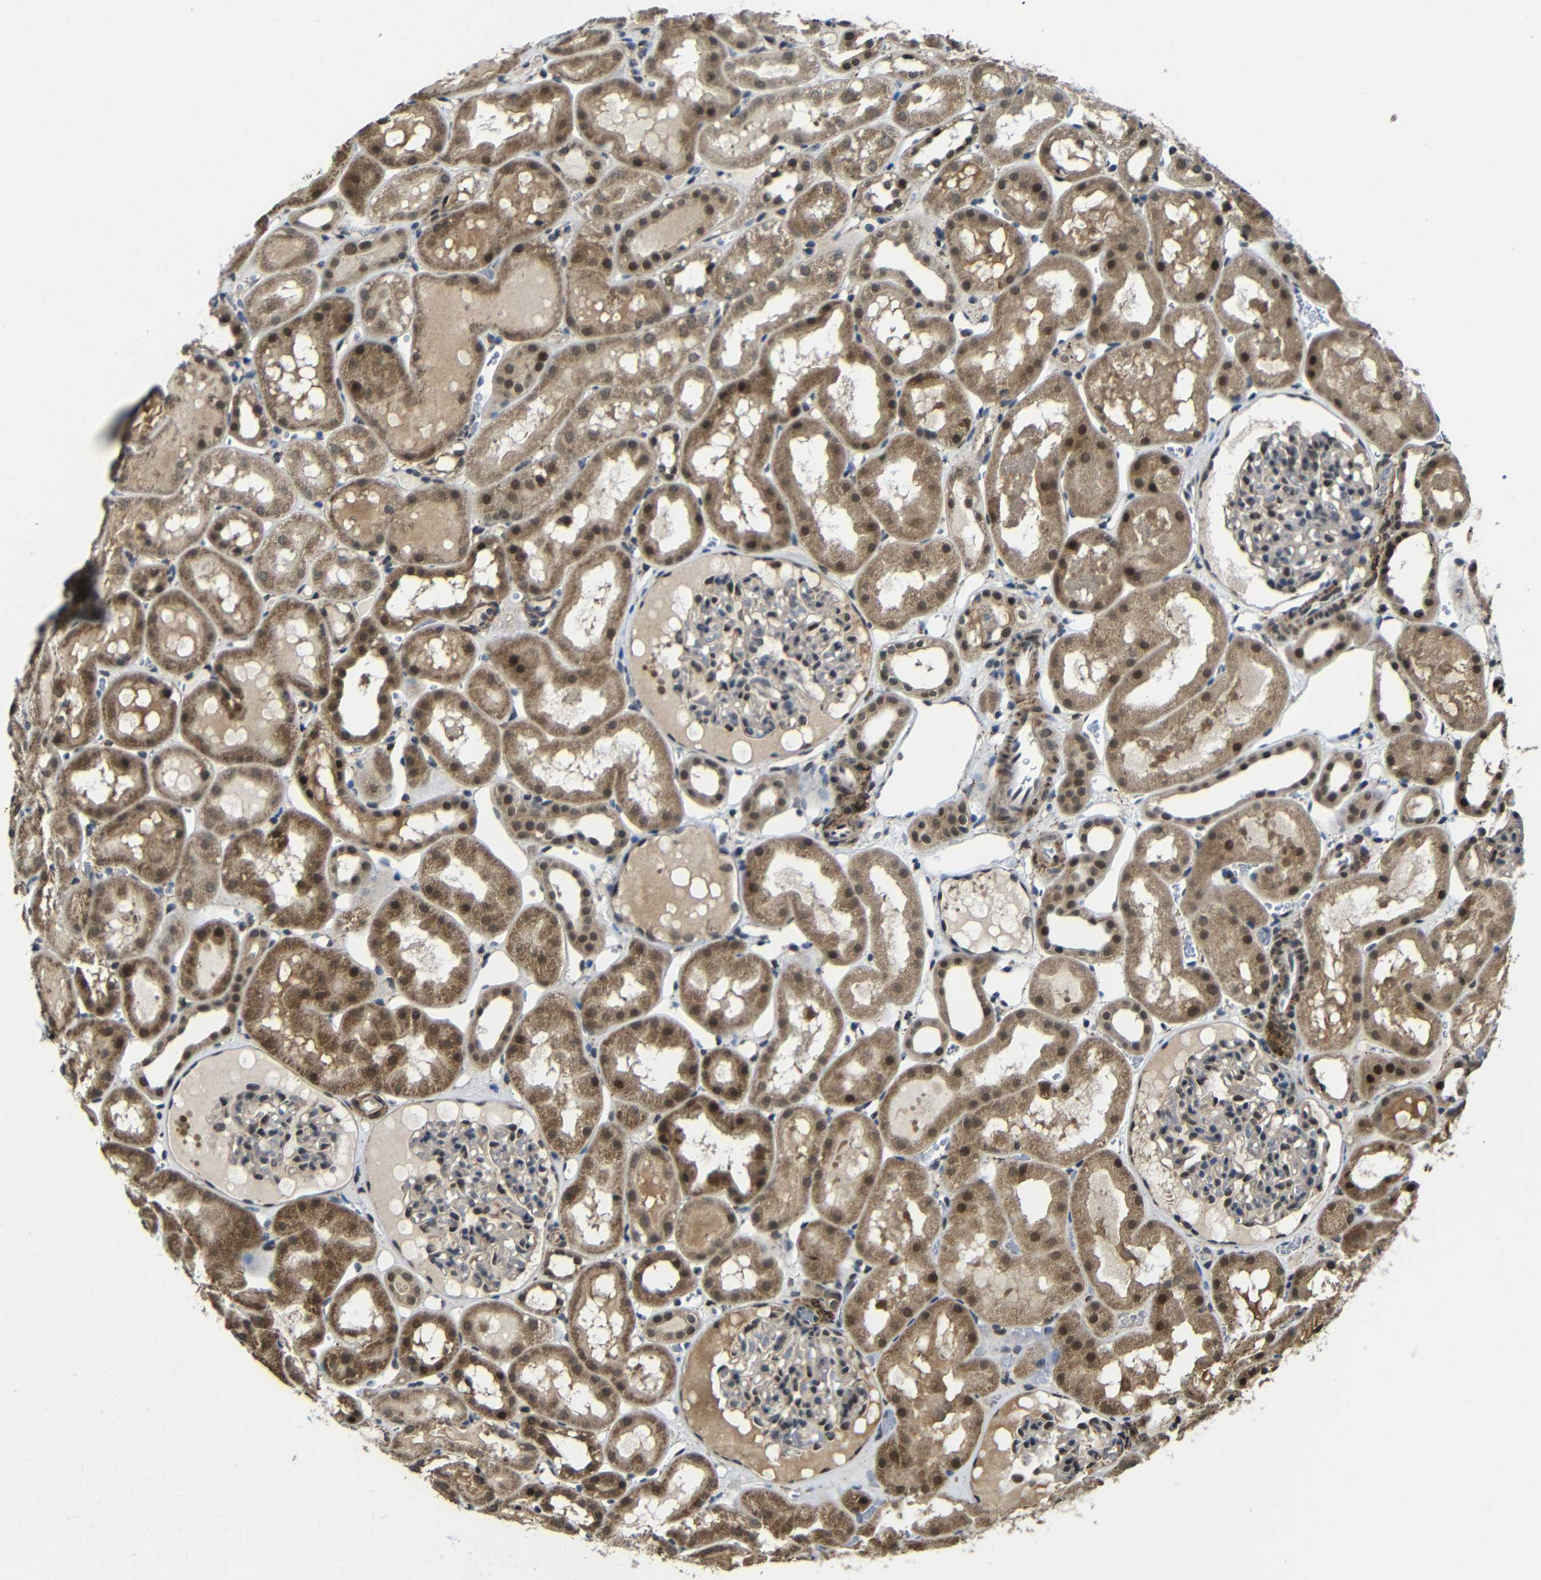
{"staining": {"intensity": "negative", "quantity": "none", "location": "none"}, "tissue": "kidney", "cell_type": "Cells in glomeruli", "image_type": "normal", "snomed": [{"axis": "morphology", "description": "Normal tissue, NOS"}, {"axis": "topography", "description": "Kidney"}, {"axis": "topography", "description": "Urinary bladder"}], "caption": "High magnification brightfield microscopy of benign kidney stained with DAB (3,3'-diaminobenzidine) (brown) and counterstained with hematoxylin (blue): cells in glomeruli show no significant positivity. The staining was performed using DAB to visualize the protein expression in brown, while the nuclei were stained in blue with hematoxylin (Magnification: 20x).", "gene": "FAM172A", "patient": {"sex": "male", "age": 16}}